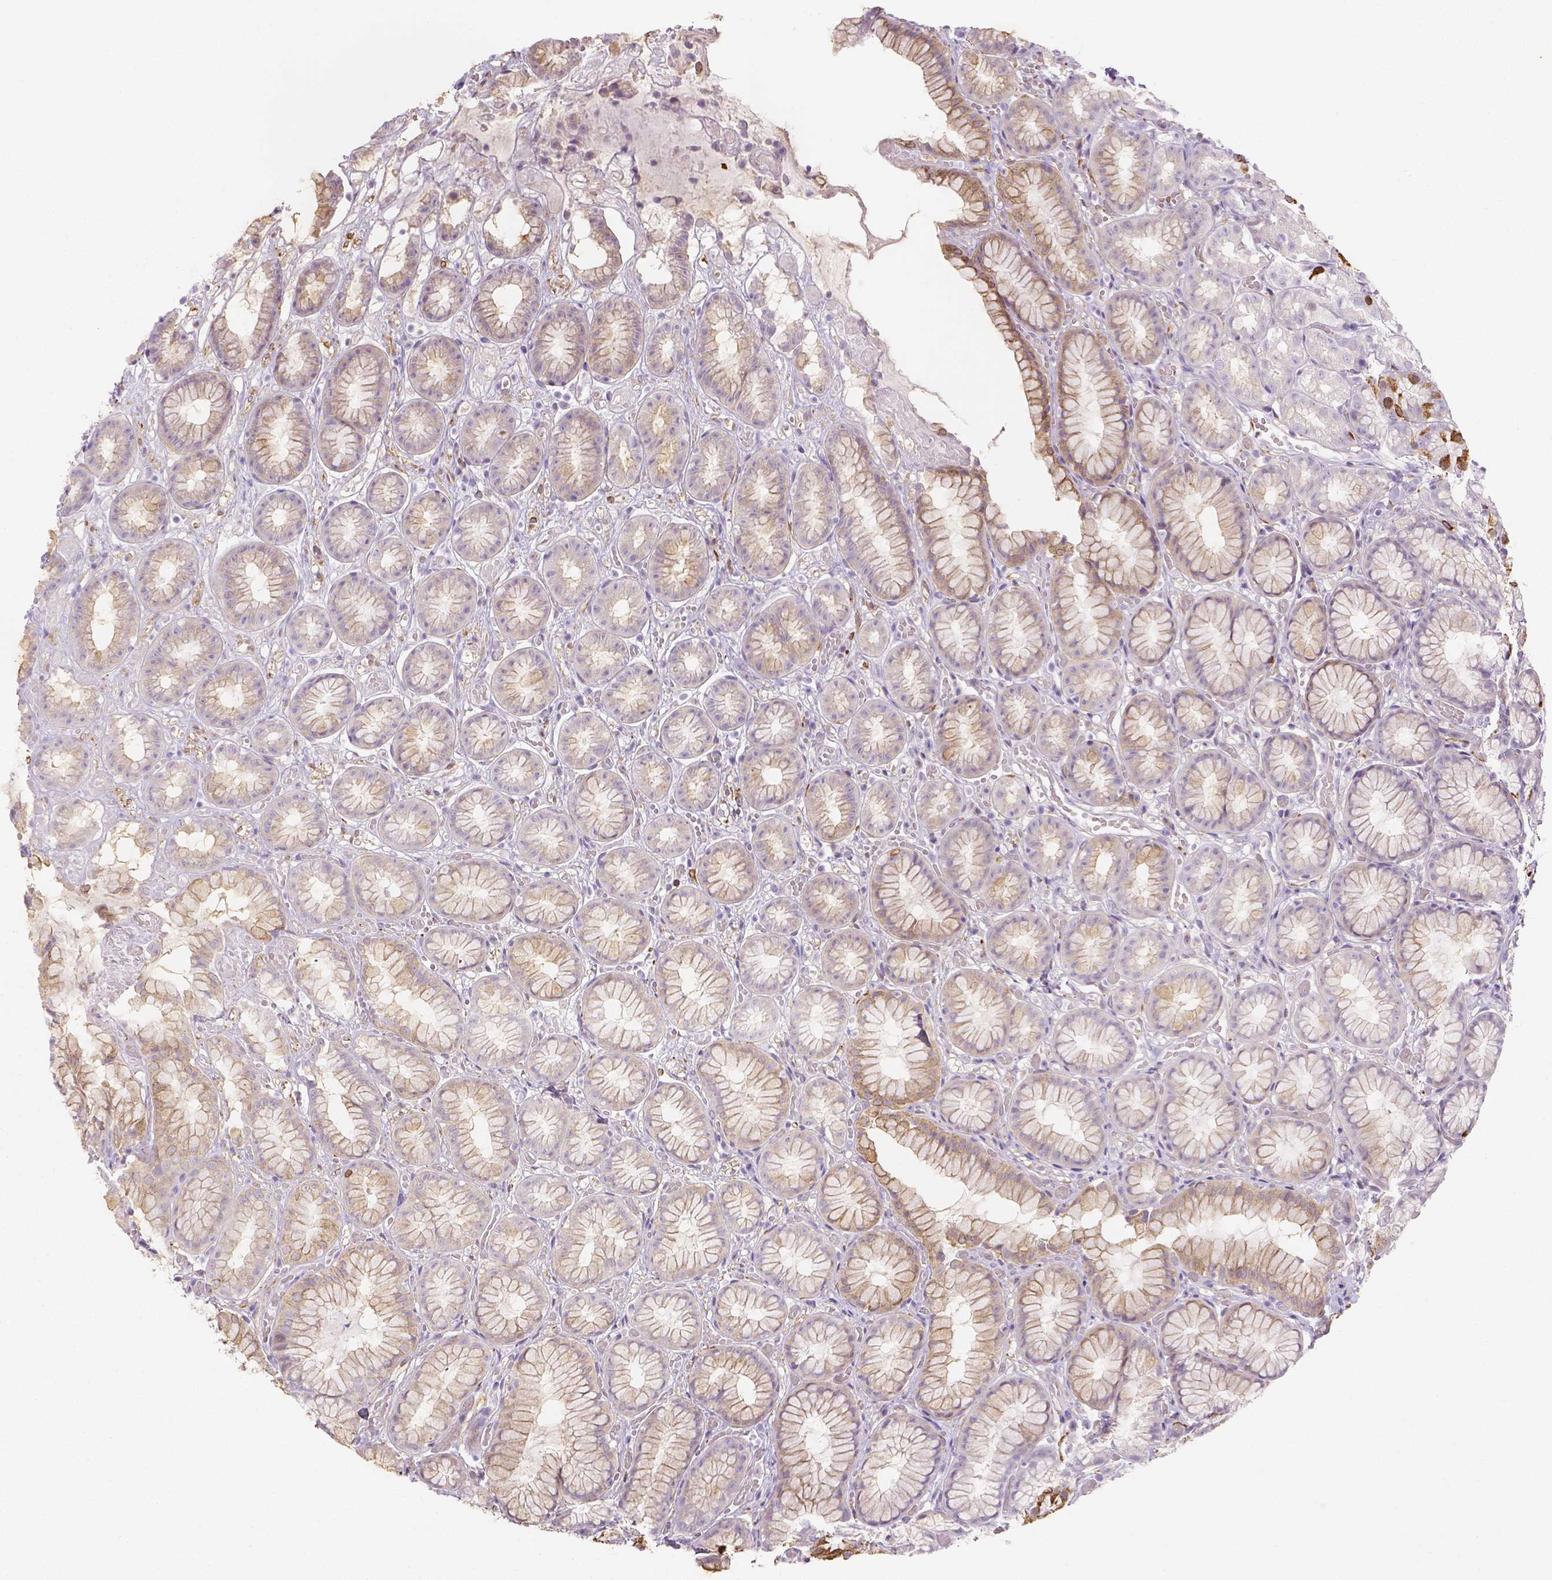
{"staining": {"intensity": "strong", "quantity": "<25%", "location": "cytoplasmic/membranous"}, "tissue": "stomach", "cell_type": "Glandular cells", "image_type": "normal", "snomed": [{"axis": "morphology", "description": "Normal tissue, NOS"}, {"axis": "topography", "description": "Stomach"}], "caption": "Immunohistochemical staining of benign stomach displays strong cytoplasmic/membranous protein expression in approximately <25% of glandular cells.", "gene": "CACNB1", "patient": {"sex": "male", "age": 70}}